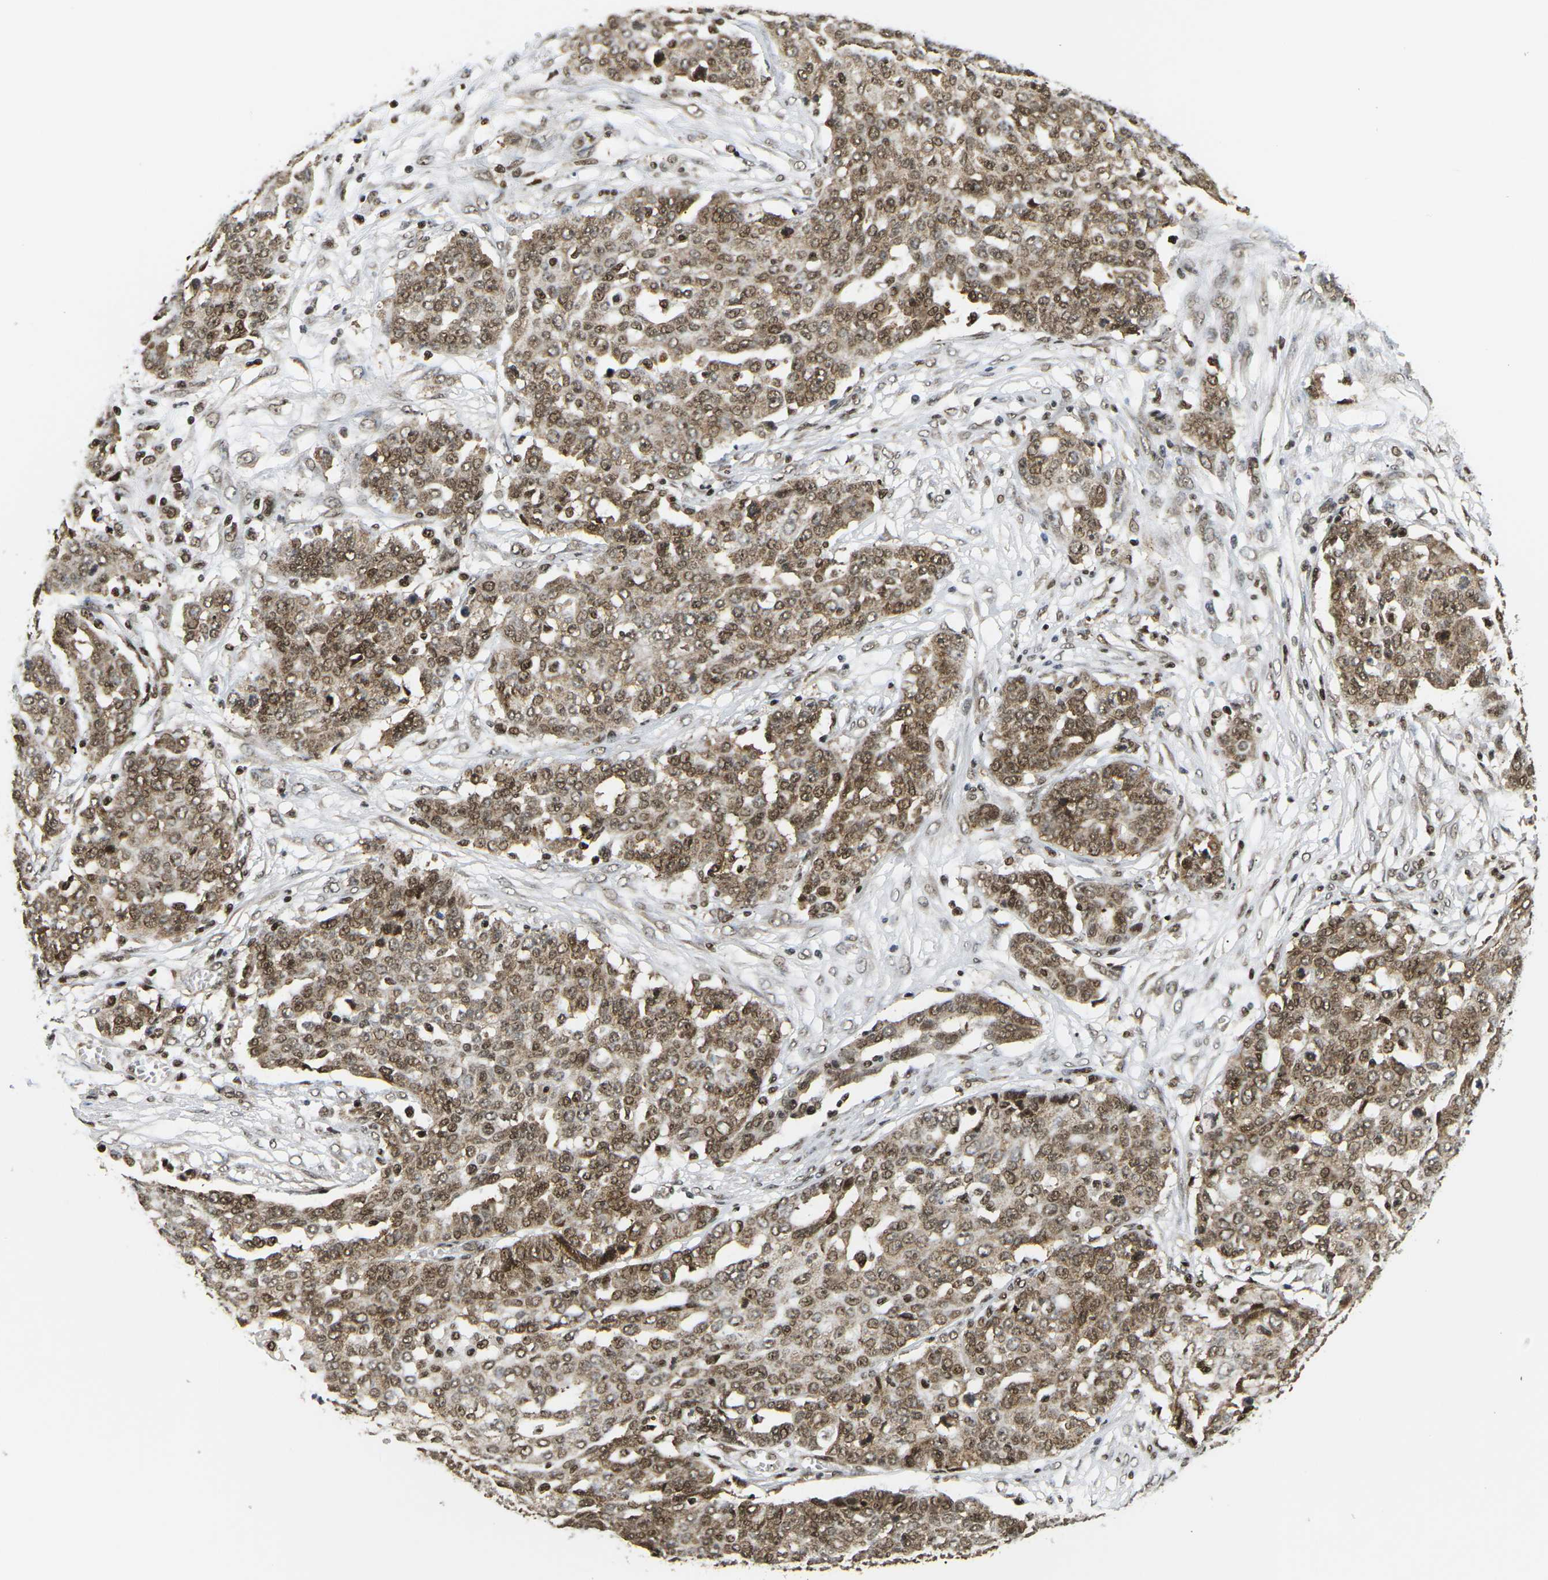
{"staining": {"intensity": "moderate", "quantity": ">75%", "location": "cytoplasmic/membranous,nuclear"}, "tissue": "ovarian cancer", "cell_type": "Tumor cells", "image_type": "cancer", "snomed": [{"axis": "morphology", "description": "Cystadenocarcinoma, serous, NOS"}, {"axis": "topography", "description": "Soft tissue"}, {"axis": "topography", "description": "Ovary"}], "caption": "This is an image of IHC staining of ovarian serous cystadenocarcinoma, which shows moderate positivity in the cytoplasmic/membranous and nuclear of tumor cells.", "gene": "CELF1", "patient": {"sex": "female", "age": 57}}